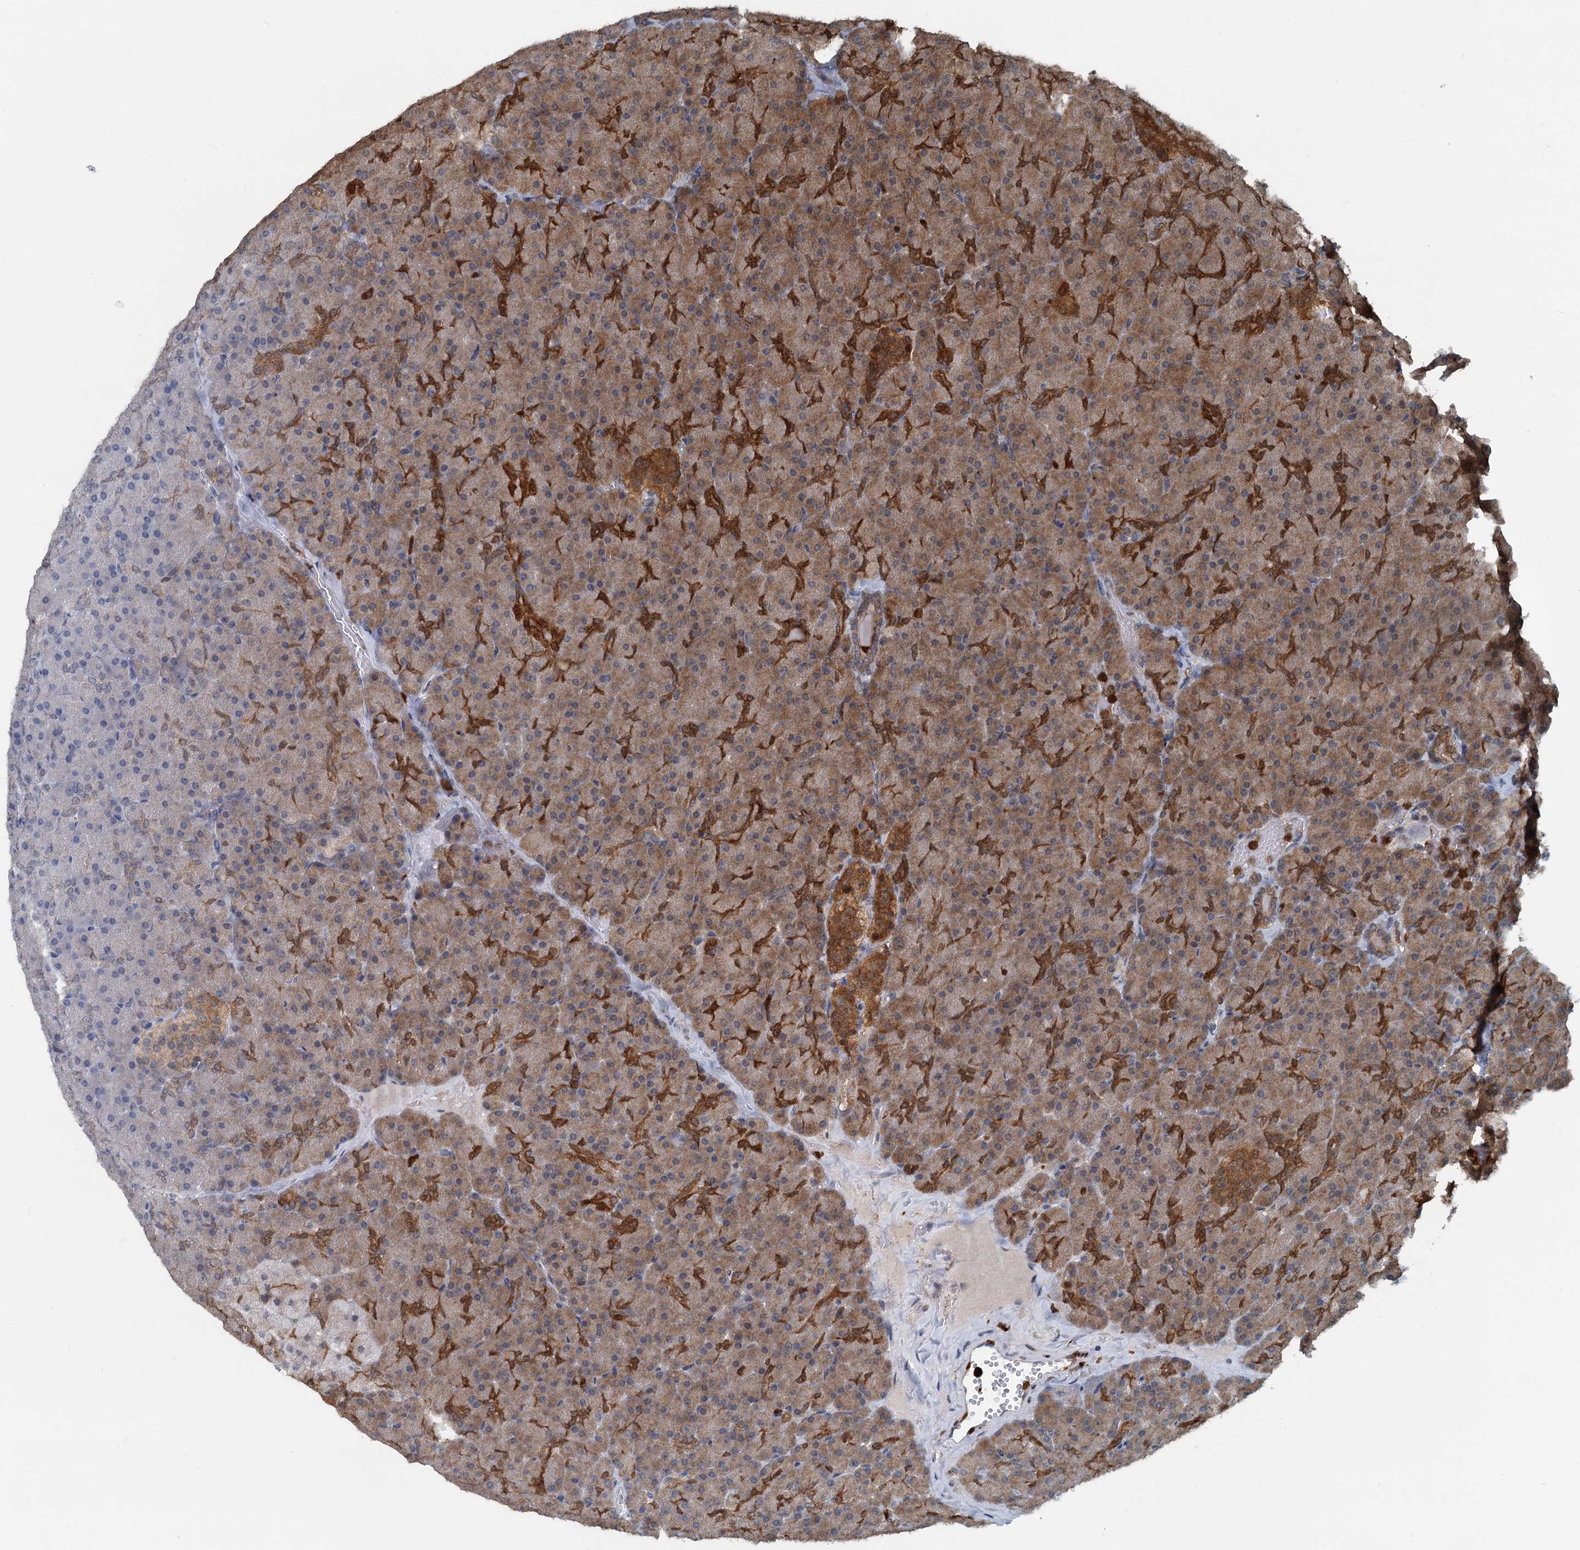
{"staining": {"intensity": "strong", "quantity": ">75%", "location": "cytoplasmic/membranous"}, "tissue": "pancreas", "cell_type": "Exocrine glandular cells", "image_type": "normal", "snomed": [{"axis": "morphology", "description": "Normal tissue, NOS"}, {"axis": "topography", "description": "Pancreas"}], "caption": "Immunohistochemical staining of normal human pancreas shows >75% levels of strong cytoplasmic/membranous protein positivity in approximately >75% of exocrine glandular cells.", "gene": "GPI", "patient": {"sex": "male", "age": 36}}